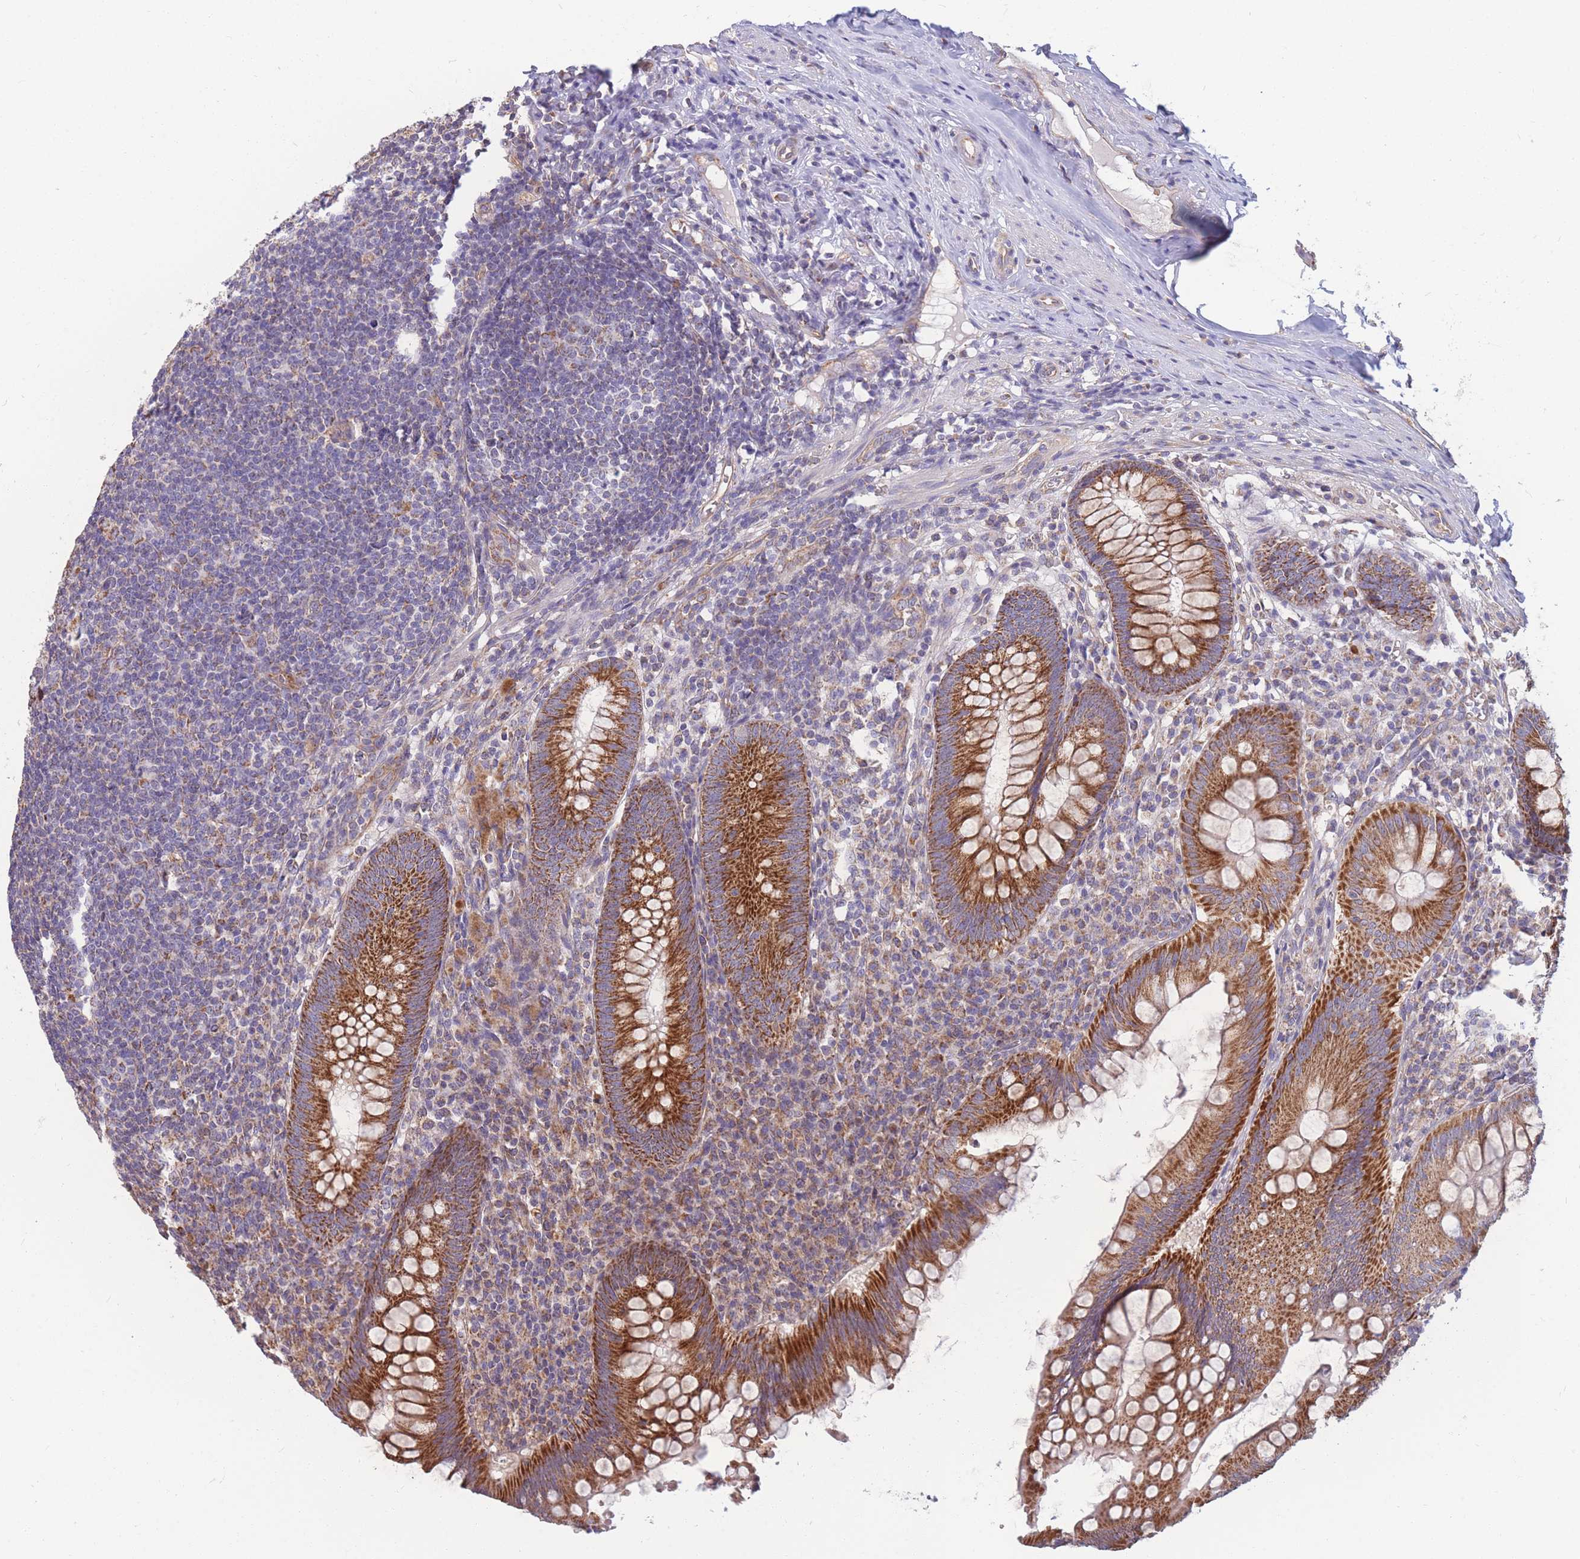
{"staining": {"intensity": "strong", "quantity": ">75%", "location": "cytoplasmic/membranous"}, "tissue": "appendix", "cell_type": "Glandular cells", "image_type": "normal", "snomed": [{"axis": "morphology", "description": "Normal tissue, NOS"}, {"axis": "topography", "description": "Appendix"}], "caption": "High-magnification brightfield microscopy of unremarkable appendix stained with DAB (brown) and counterstained with hematoxylin (blue). glandular cells exhibit strong cytoplasmic/membranous staining is appreciated in about>75% of cells. The protein of interest is shown in brown color, while the nuclei are stained blue.", "gene": "MRPS9", "patient": {"sex": "male", "age": 56}}